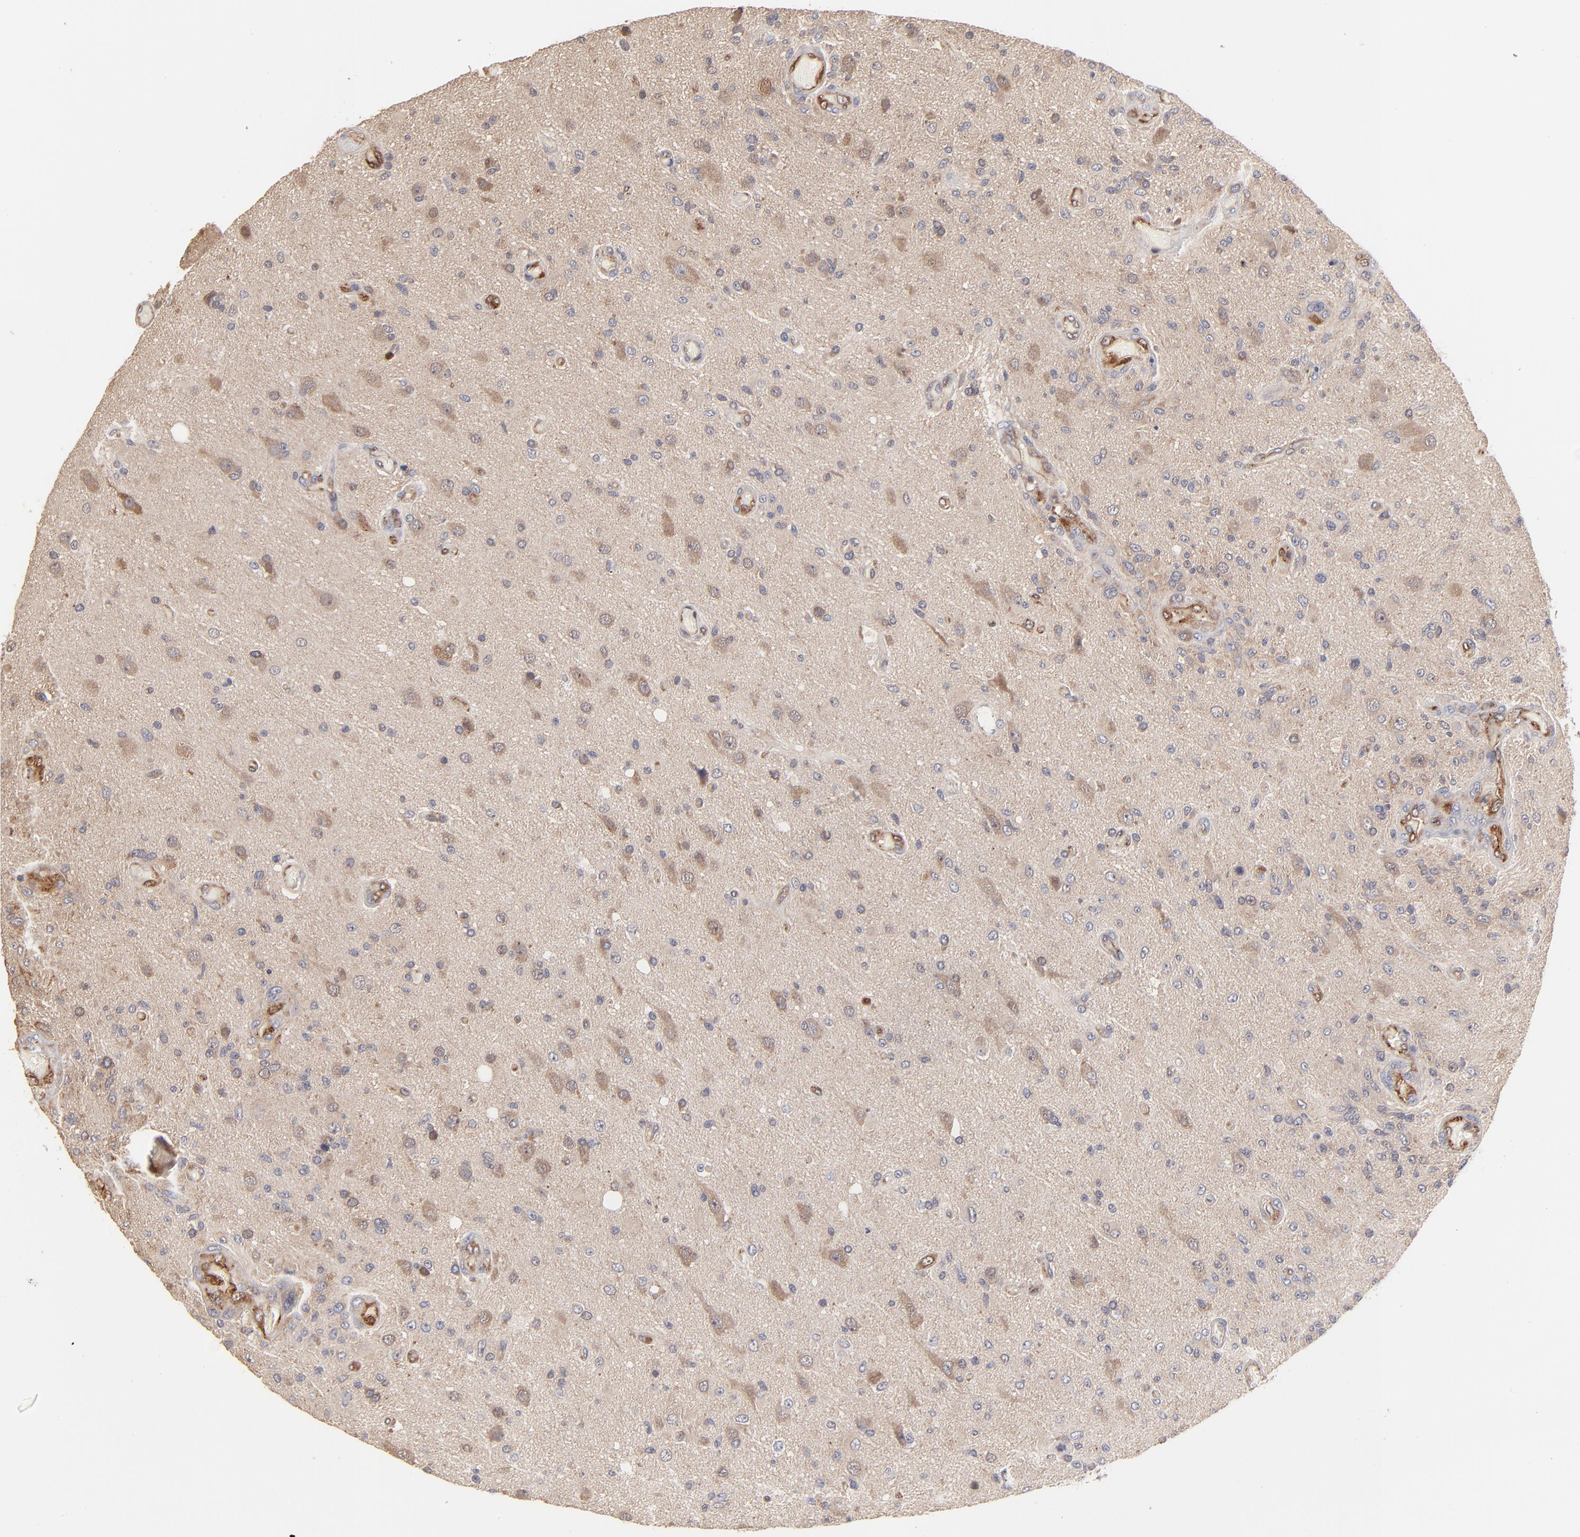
{"staining": {"intensity": "weak", "quantity": ">75%", "location": "cytoplasmic/membranous"}, "tissue": "glioma", "cell_type": "Tumor cells", "image_type": "cancer", "snomed": [{"axis": "morphology", "description": "Normal tissue, NOS"}, {"axis": "morphology", "description": "Glioma, malignant, High grade"}, {"axis": "topography", "description": "Cerebral cortex"}], "caption": "Weak cytoplasmic/membranous expression is seen in approximately >75% of tumor cells in glioma.", "gene": "IVNS1ABP", "patient": {"sex": "male", "age": 77}}